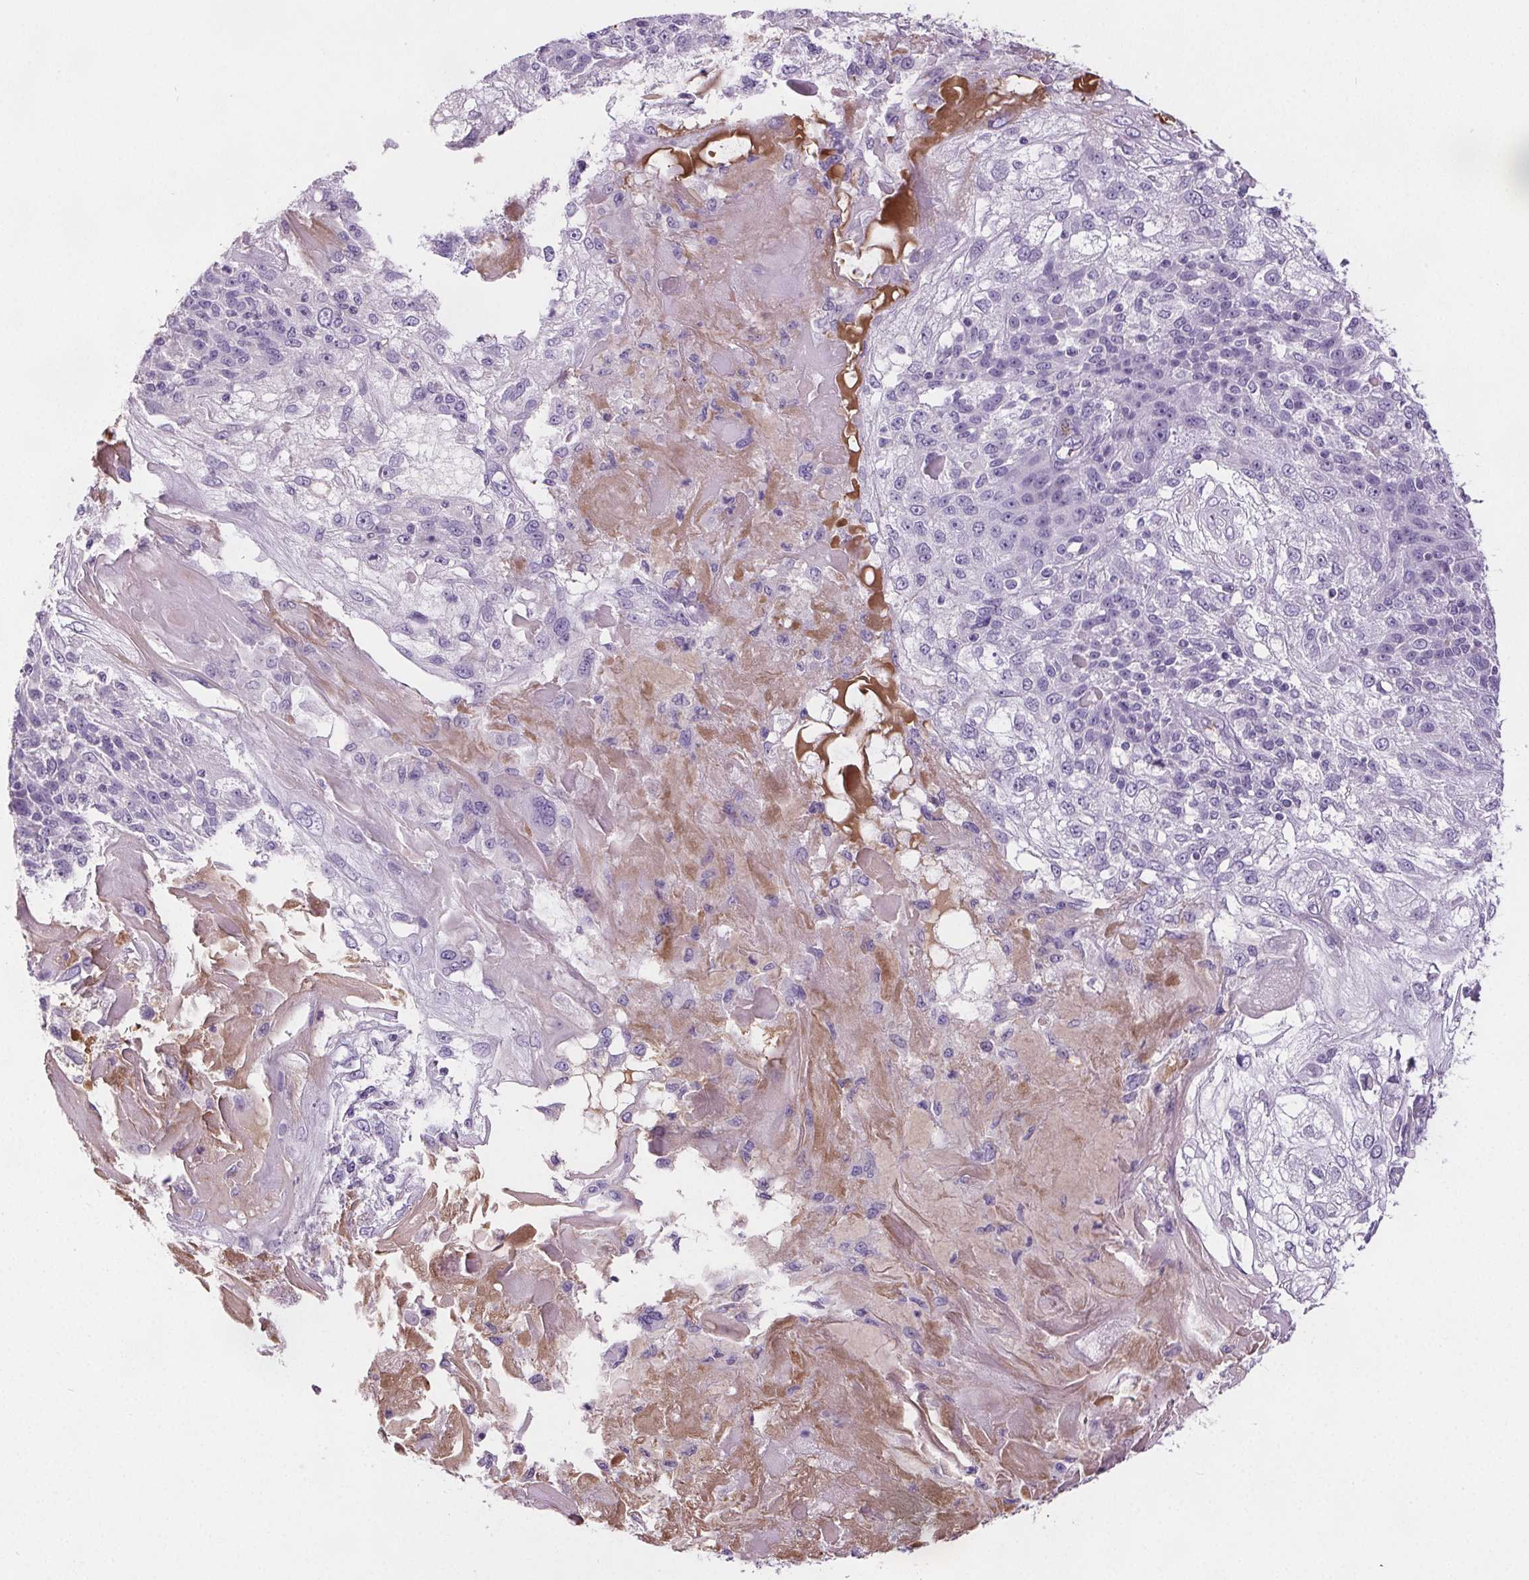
{"staining": {"intensity": "negative", "quantity": "none", "location": "none"}, "tissue": "skin cancer", "cell_type": "Tumor cells", "image_type": "cancer", "snomed": [{"axis": "morphology", "description": "Normal tissue, NOS"}, {"axis": "morphology", "description": "Squamous cell carcinoma, NOS"}, {"axis": "topography", "description": "Skin"}], "caption": "DAB immunohistochemical staining of squamous cell carcinoma (skin) reveals no significant staining in tumor cells. Nuclei are stained in blue.", "gene": "CD5L", "patient": {"sex": "female", "age": 83}}